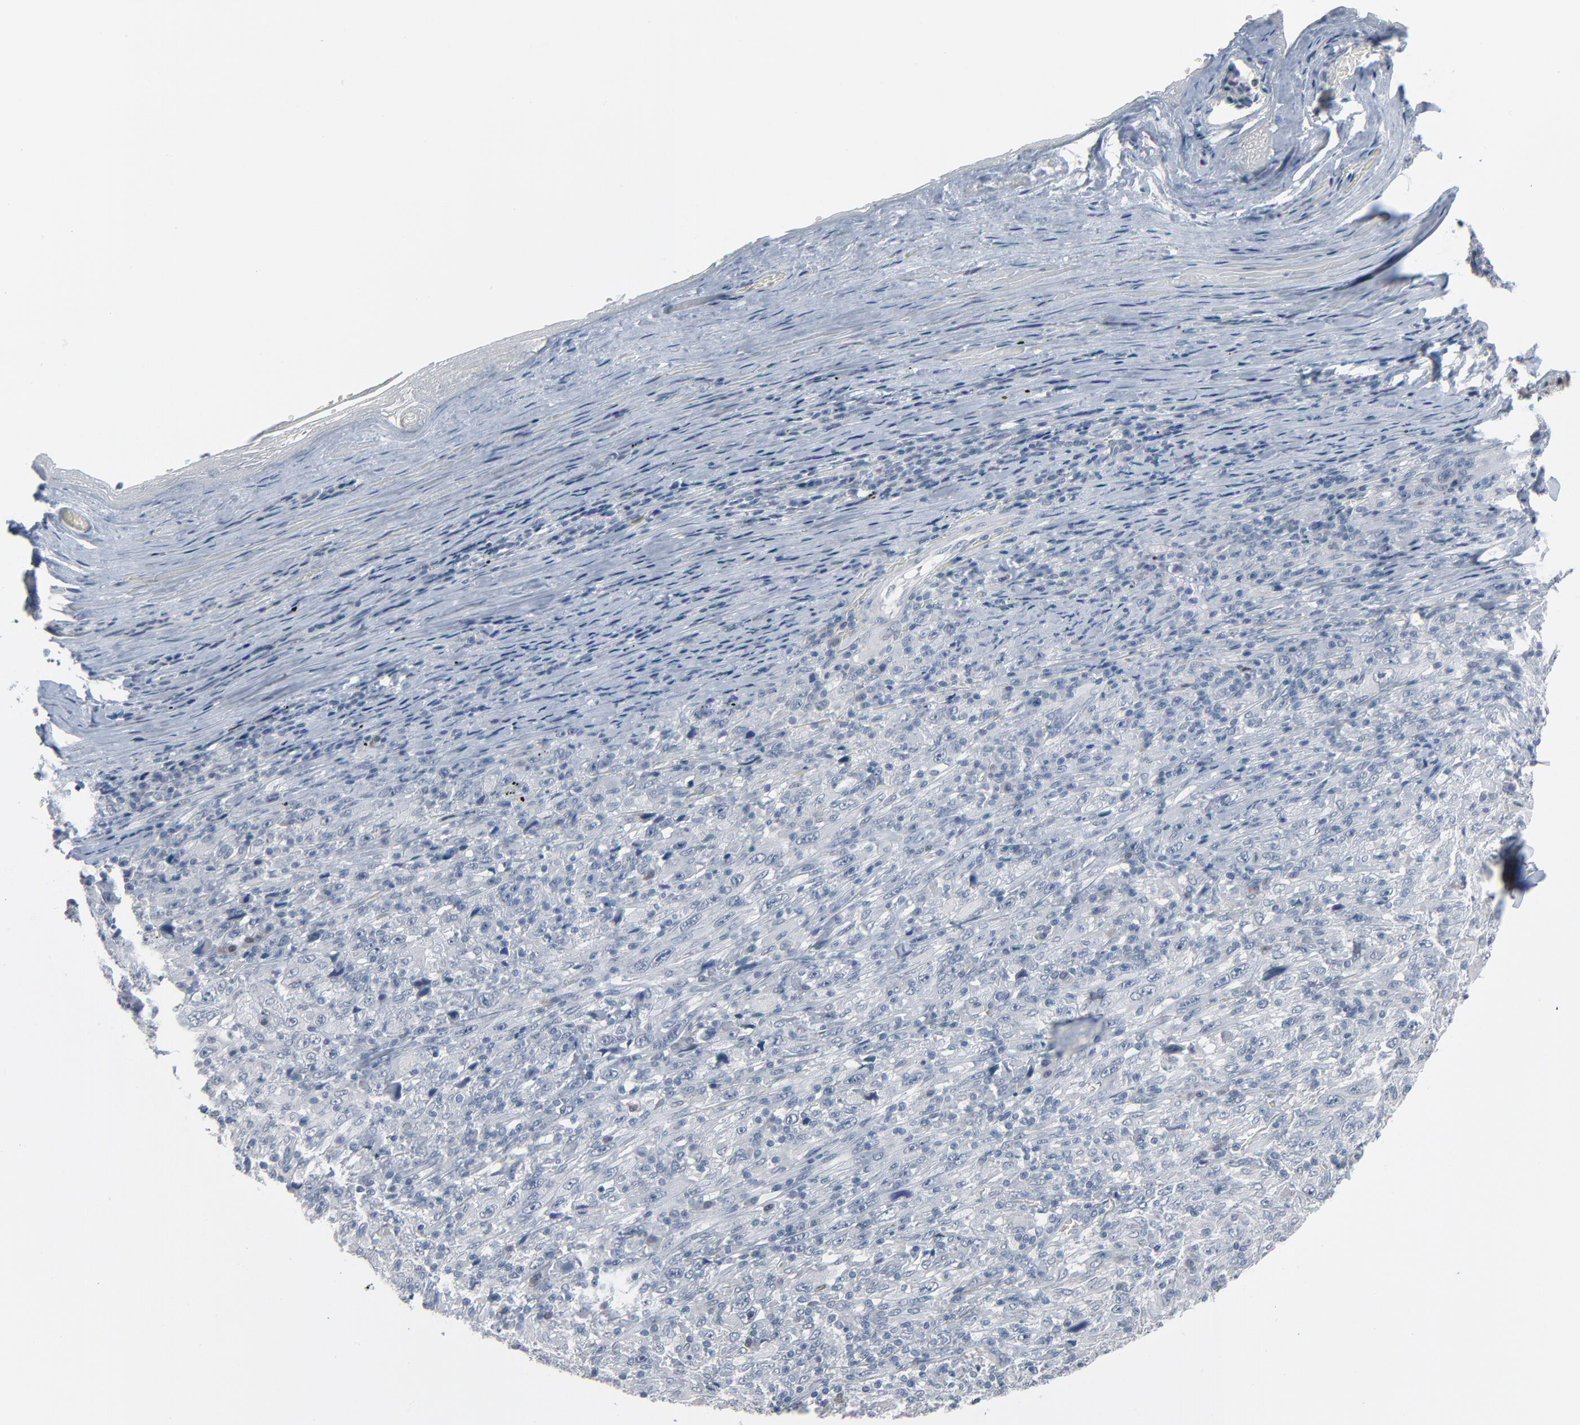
{"staining": {"intensity": "negative", "quantity": "none", "location": "none"}, "tissue": "melanoma", "cell_type": "Tumor cells", "image_type": "cancer", "snomed": [{"axis": "morphology", "description": "Malignant melanoma, Metastatic site"}, {"axis": "topography", "description": "Skin"}], "caption": "An image of human malignant melanoma (metastatic site) is negative for staining in tumor cells.", "gene": "SAGE1", "patient": {"sex": "female", "age": 56}}